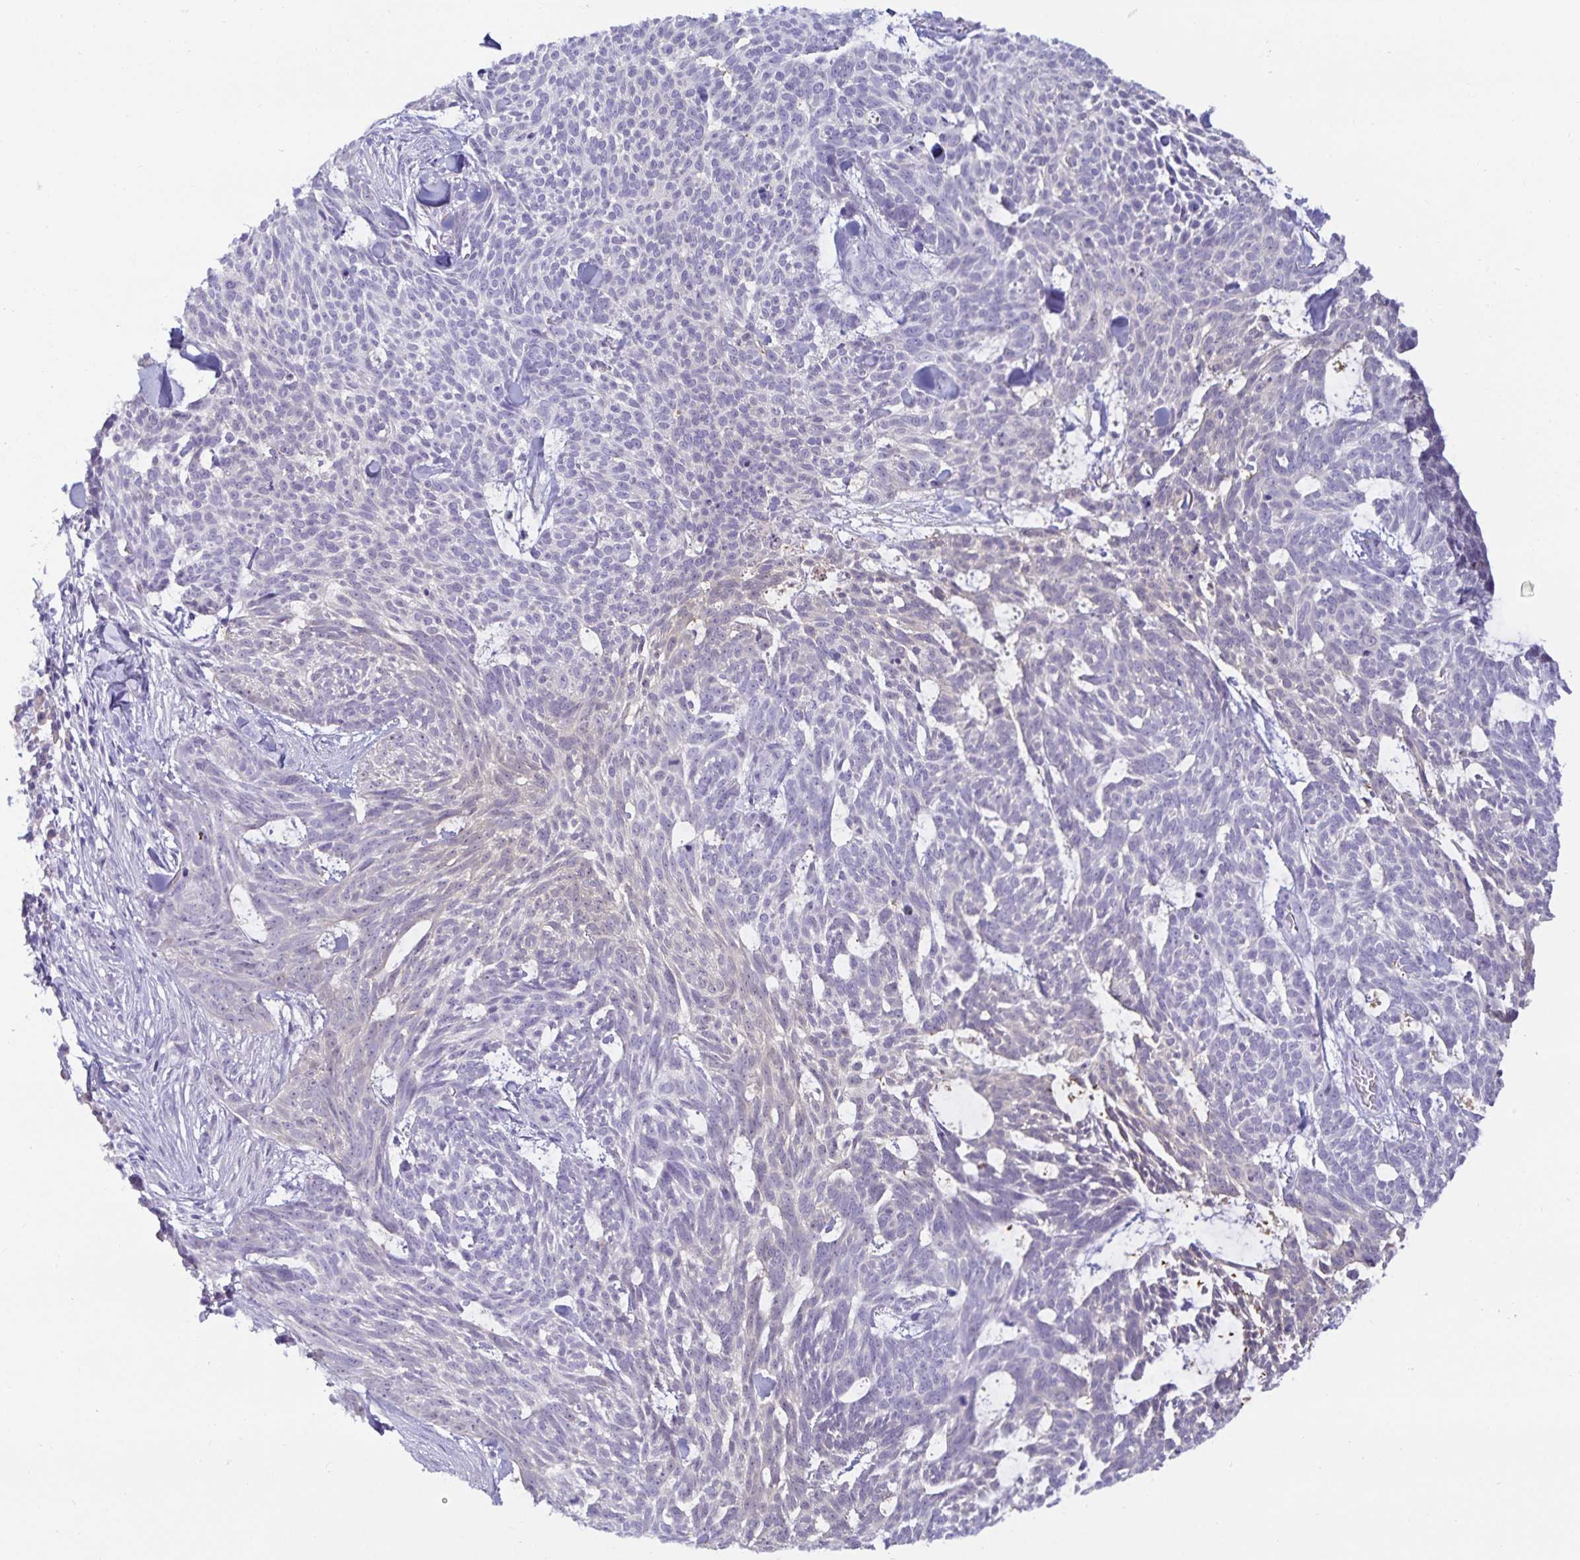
{"staining": {"intensity": "negative", "quantity": "none", "location": "none"}, "tissue": "skin cancer", "cell_type": "Tumor cells", "image_type": "cancer", "snomed": [{"axis": "morphology", "description": "Basal cell carcinoma"}, {"axis": "topography", "description": "Skin"}], "caption": "DAB immunohistochemical staining of human skin basal cell carcinoma exhibits no significant staining in tumor cells. (Stains: DAB IHC with hematoxylin counter stain, Microscopy: brightfield microscopy at high magnification).", "gene": "MON2", "patient": {"sex": "female", "age": 93}}